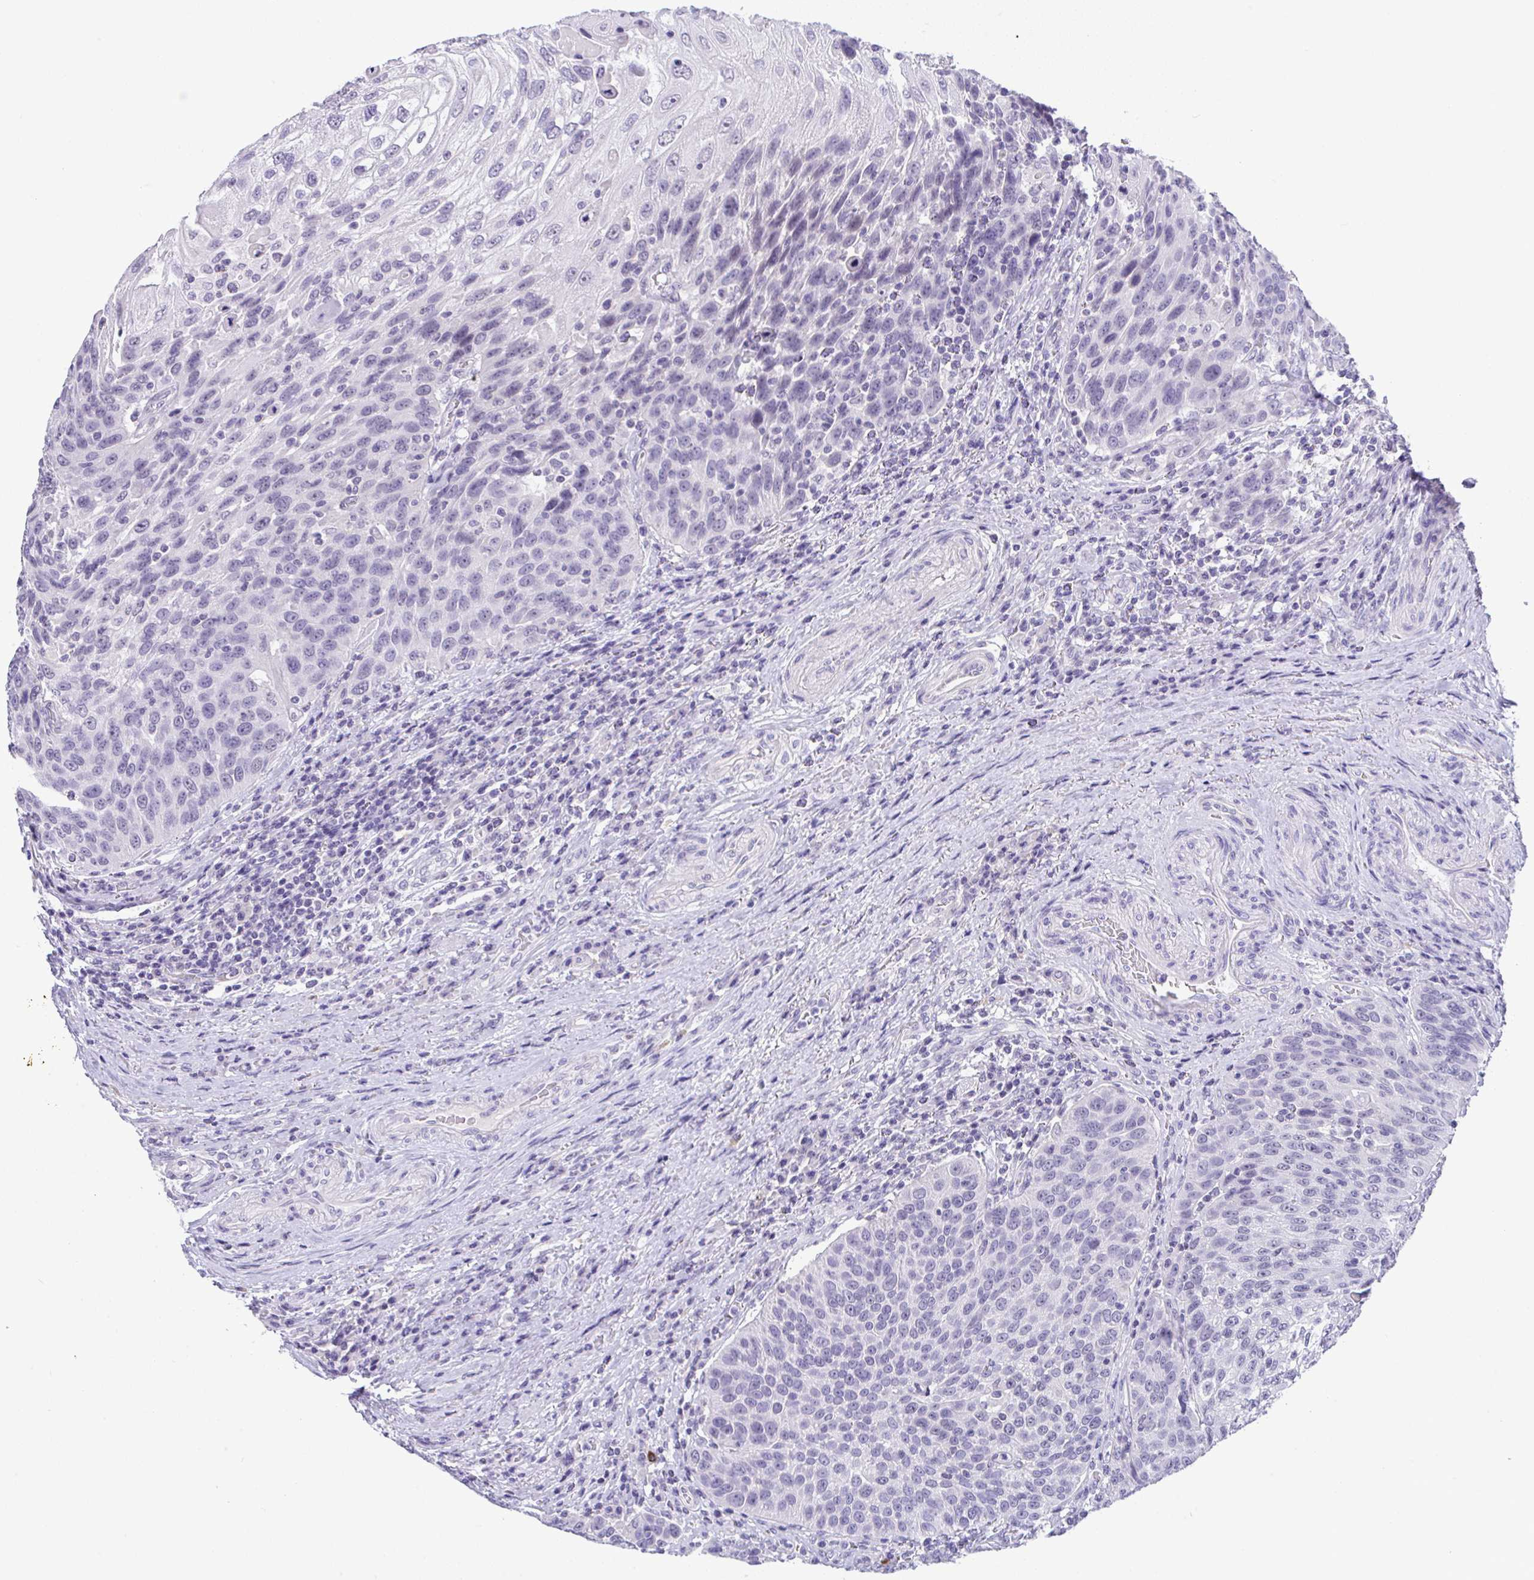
{"staining": {"intensity": "negative", "quantity": "none", "location": "none"}, "tissue": "urothelial cancer", "cell_type": "Tumor cells", "image_type": "cancer", "snomed": [{"axis": "morphology", "description": "Urothelial carcinoma, High grade"}, {"axis": "topography", "description": "Urinary bladder"}], "caption": "A photomicrograph of urothelial cancer stained for a protein exhibits no brown staining in tumor cells. Brightfield microscopy of IHC stained with DAB (3,3'-diaminobenzidine) (brown) and hematoxylin (blue), captured at high magnification.", "gene": "YBX2", "patient": {"sex": "female", "age": 70}}